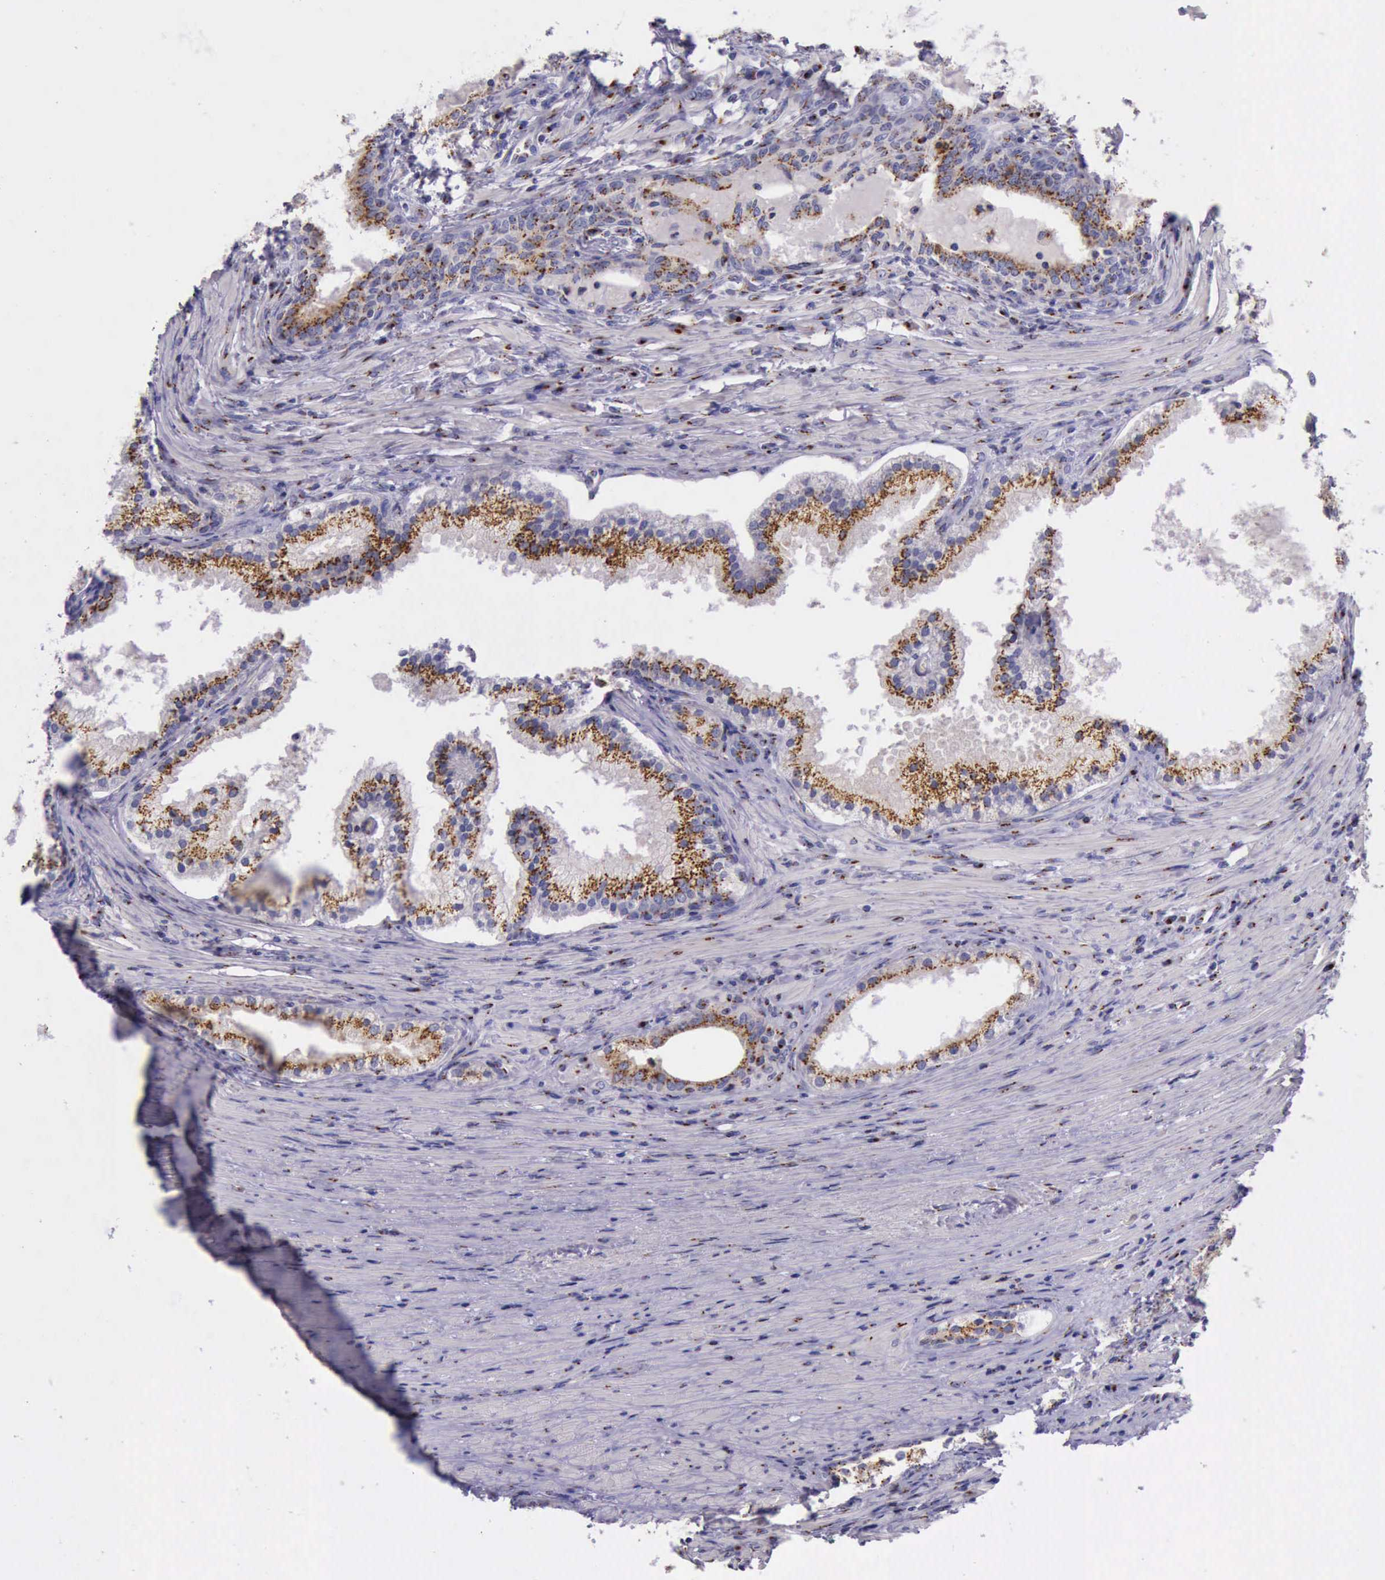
{"staining": {"intensity": "strong", "quantity": ">75%", "location": "cytoplasmic/membranous"}, "tissue": "prostate cancer", "cell_type": "Tumor cells", "image_type": "cancer", "snomed": [{"axis": "morphology", "description": "Adenocarcinoma, Medium grade"}, {"axis": "topography", "description": "Prostate"}], "caption": "Protein staining exhibits strong cytoplasmic/membranous expression in approximately >75% of tumor cells in adenocarcinoma (medium-grade) (prostate).", "gene": "GOLGA5", "patient": {"sex": "male", "age": 70}}